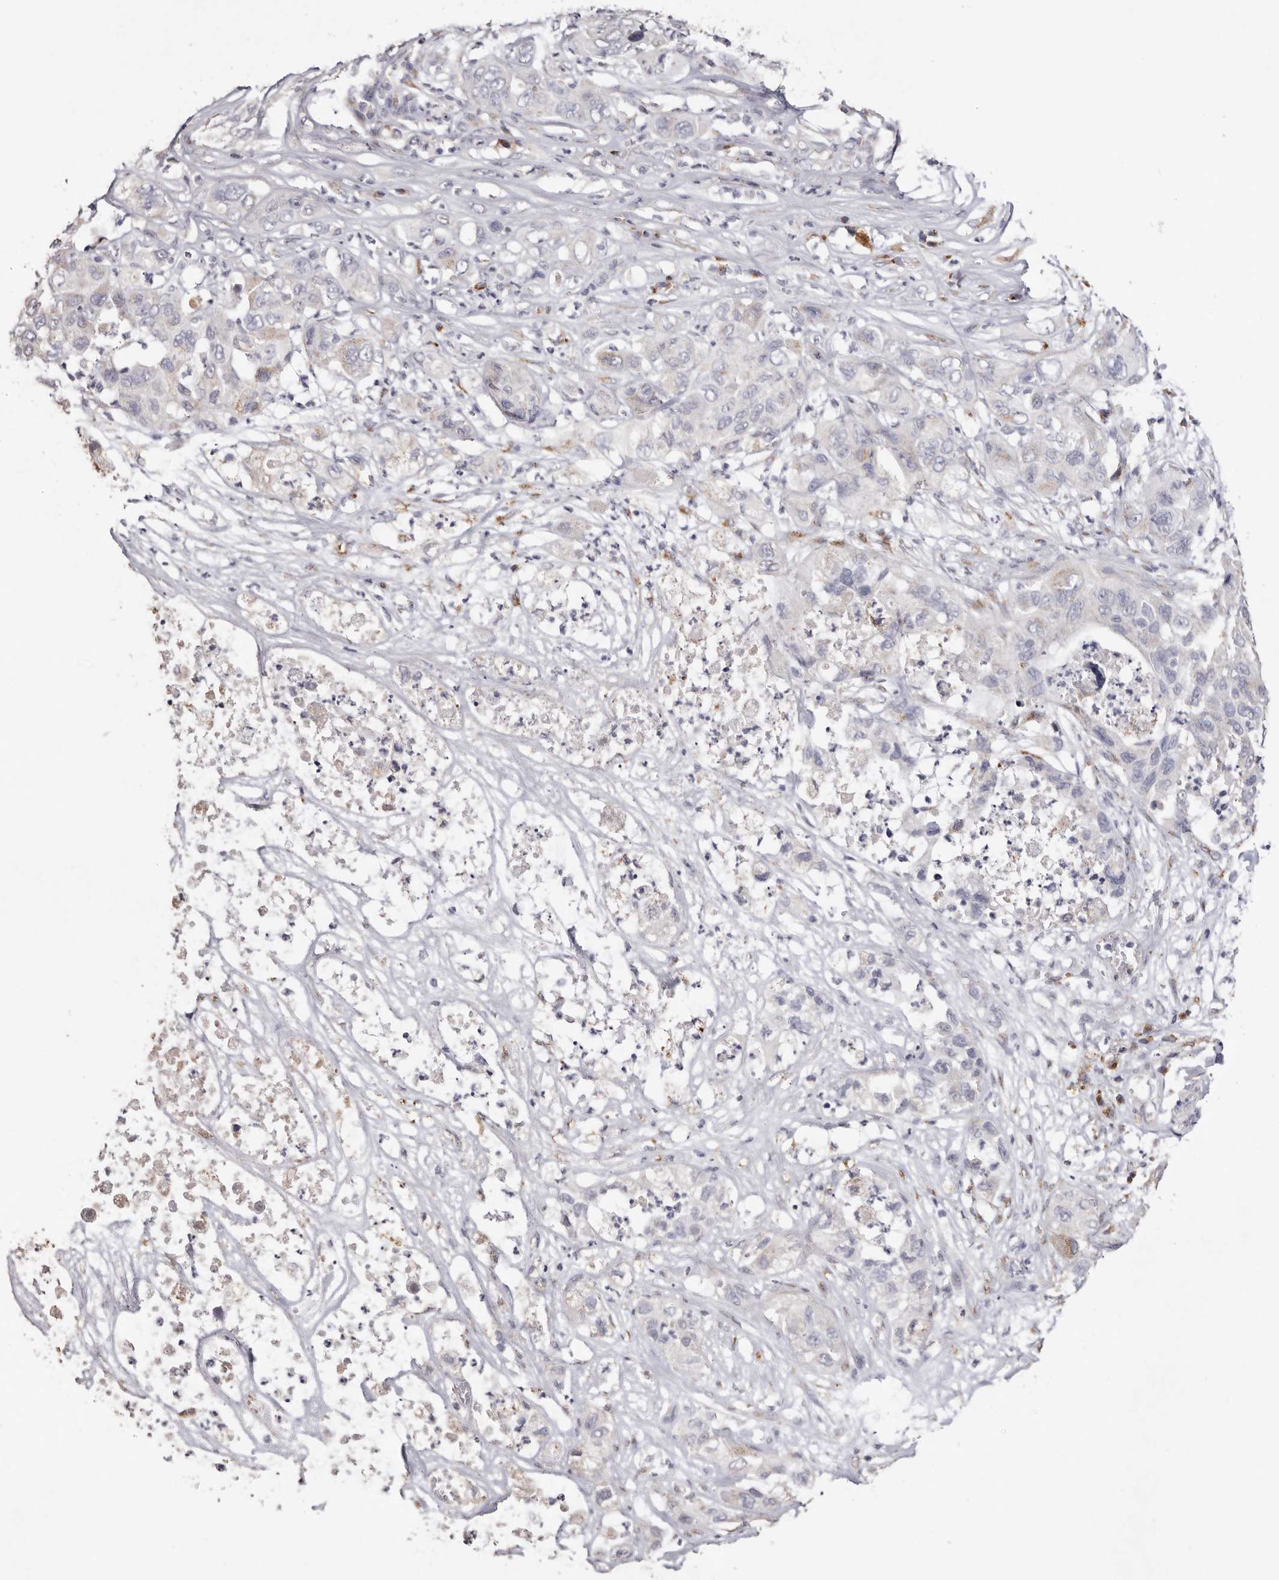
{"staining": {"intensity": "moderate", "quantity": "25%-75%", "location": "cytoplasmic/membranous"}, "tissue": "pancreatic cancer", "cell_type": "Tumor cells", "image_type": "cancer", "snomed": [{"axis": "morphology", "description": "Adenocarcinoma, NOS"}, {"axis": "topography", "description": "Pancreas"}], "caption": "A histopathology image of human pancreatic adenocarcinoma stained for a protein reveals moderate cytoplasmic/membranous brown staining in tumor cells. Nuclei are stained in blue.", "gene": "LGALS7B", "patient": {"sex": "female", "age": 78}}